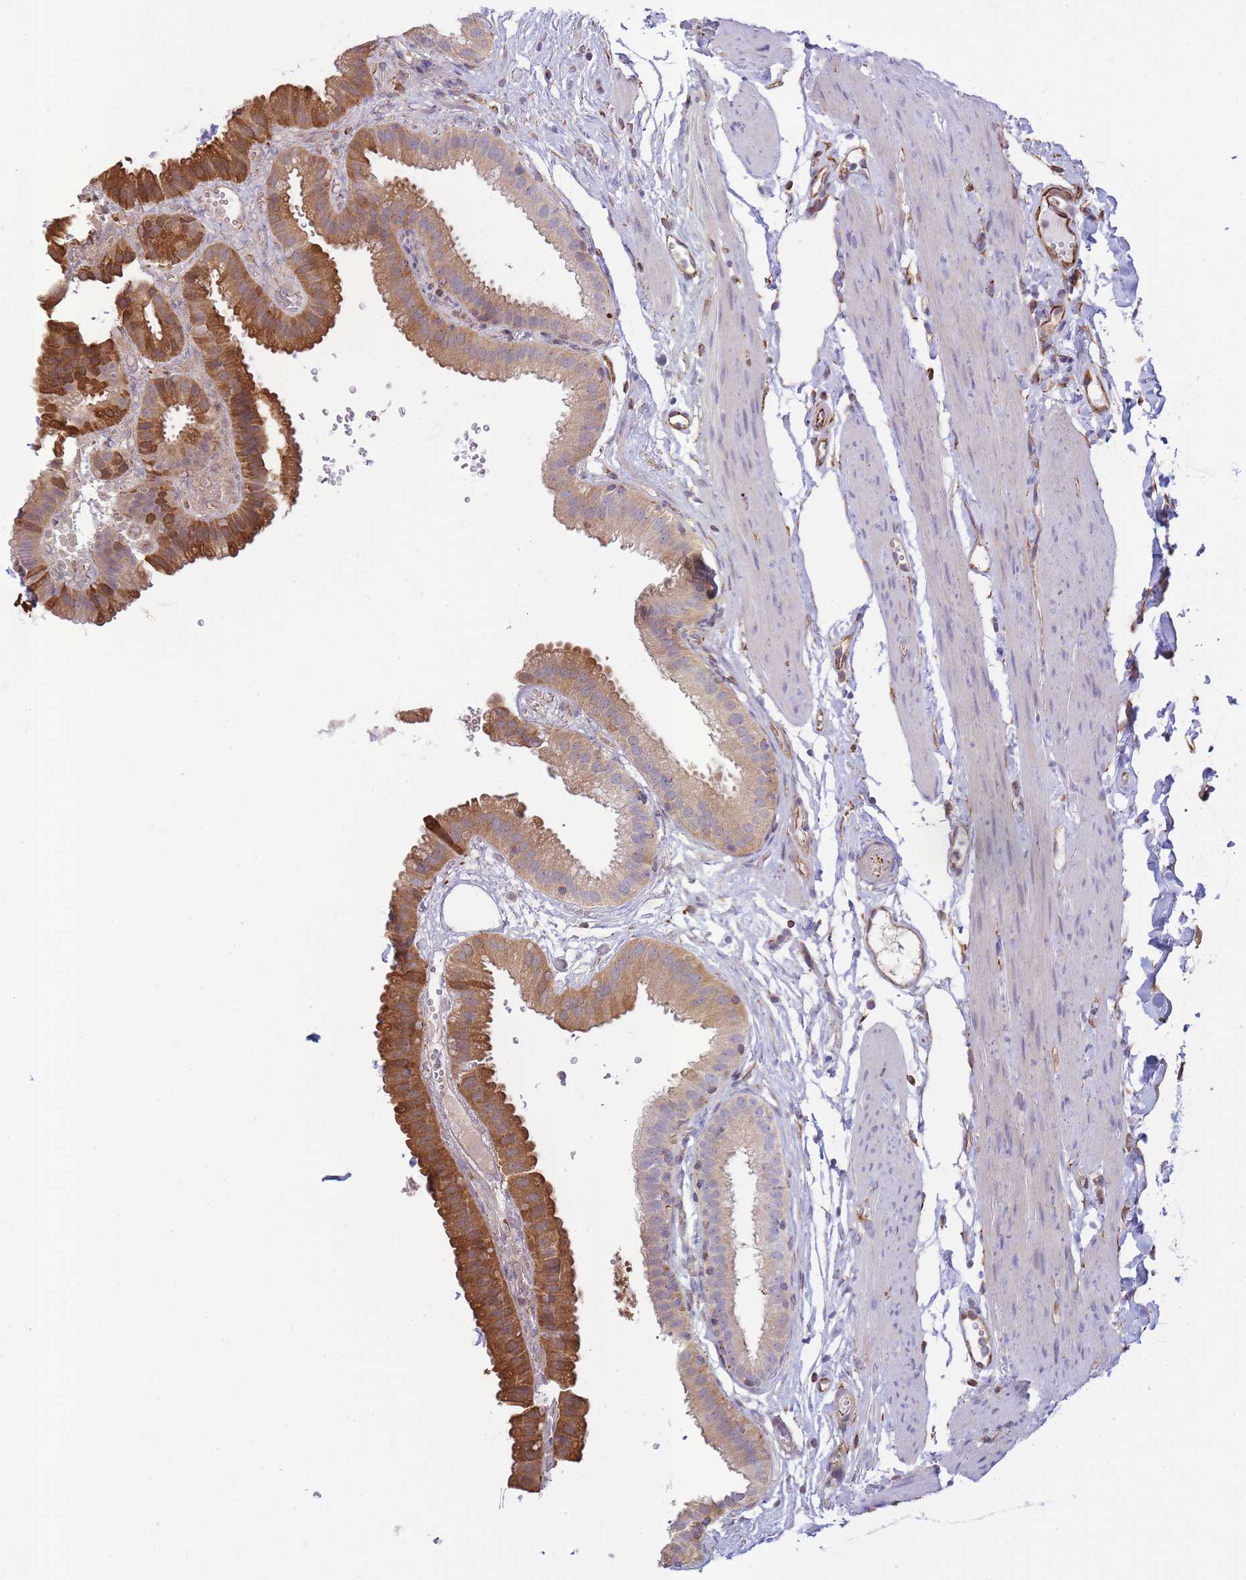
{"staining": {"intensity": "moderate", "quantity": ">75%", "location": "cytoplasmic/membranous"}, "tissue": "gallbladder", "cell_type": "Glandular cells", "image_type": "normal", "snomed": [{"axis": "morphology", "description": "Normal tissue, NOS"}, {"axis": "topography", "description": "Gallbladder"}], "caption": "The image demonstrates immunohistochemical staining of unremarkable gallbladder. There is moderate cytoplasmic/membranous expression is identified in approximately >75% of glandular cells.", "gene": "ECPAS", "patient": {"sex": "female", "age": 61}}